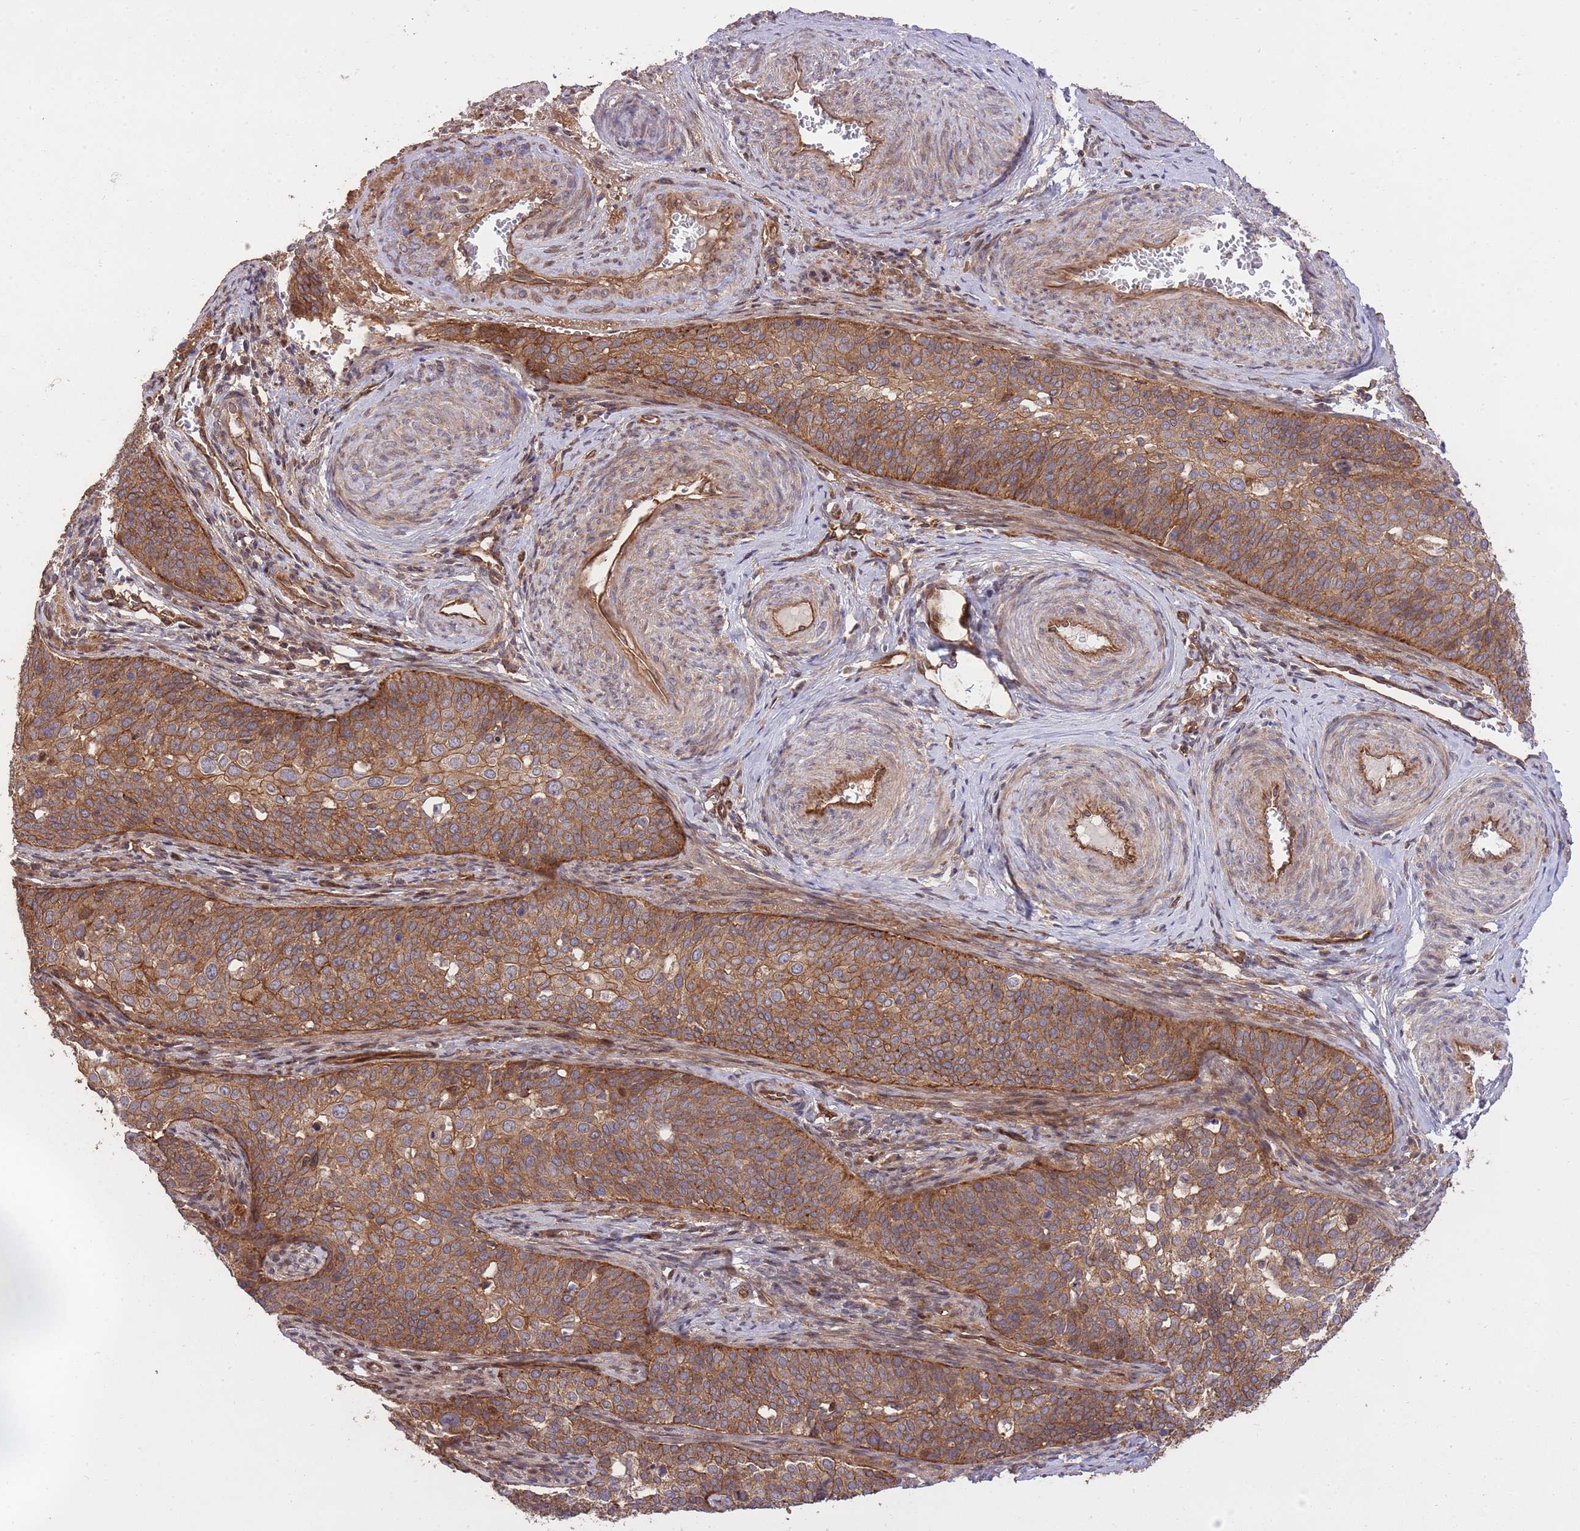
{"staining": {"intensity": "strong", "quantity": ">75%", "location": "cytoplasmic/membranous"}, "tissue": "cervical cancer", "cell_type": "Tumor cells", "image_type": "cancer", "snomed": [{"axis": "morphology", "description": "Squamous cell carcinoma, NOS"}, {"axis": "topography", "description": "Cervix"}], "caption": "A brown stain labels strong cytoplasmic/membranous positivity of a protein in human squamous cell carcinoma (cervical) tumor cells. The protein is shown in brown color, while the nuclei are stained blue.", "gene": "PLD1", "patient": {"sex": "female", "age": 44}}